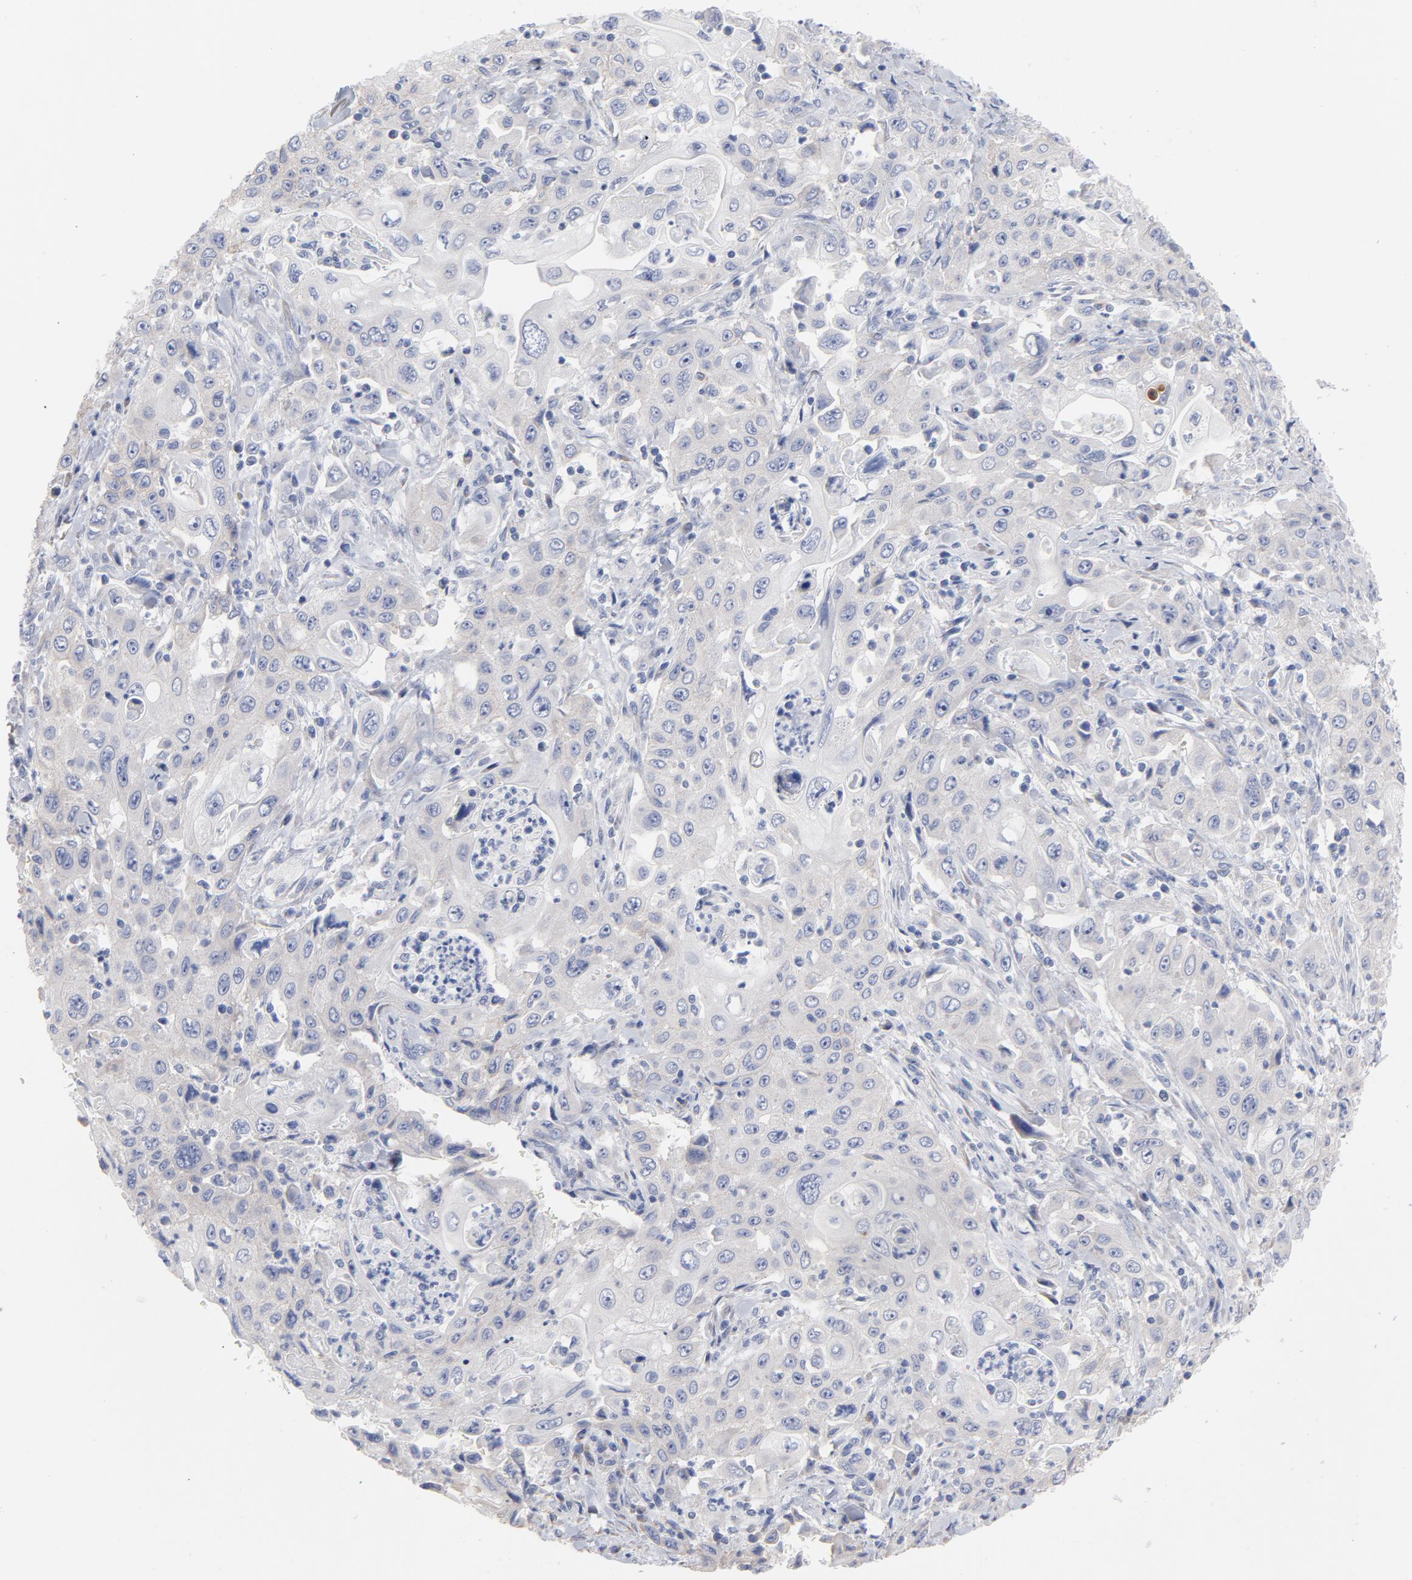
{"staining": {"intensity": "weak", "quantity": "<25%", "location": "cytoplasmic/membranous"}, "tissue": "pancreatic cancer", "cell_type": "Tumor cells", "image_type": "cancer", "snomed": [{"axis": "morphology", "description": "Adenocarcinoma, NOS"}, {"axis": "topography", "description": "Pancreas"}], "caption": "Immunohistochemical staining of human pancreatic cancer demonstrates no significant staining in tumor cells.", "gene": "CPE", "patient": {"sex": "male", "age": 70}}